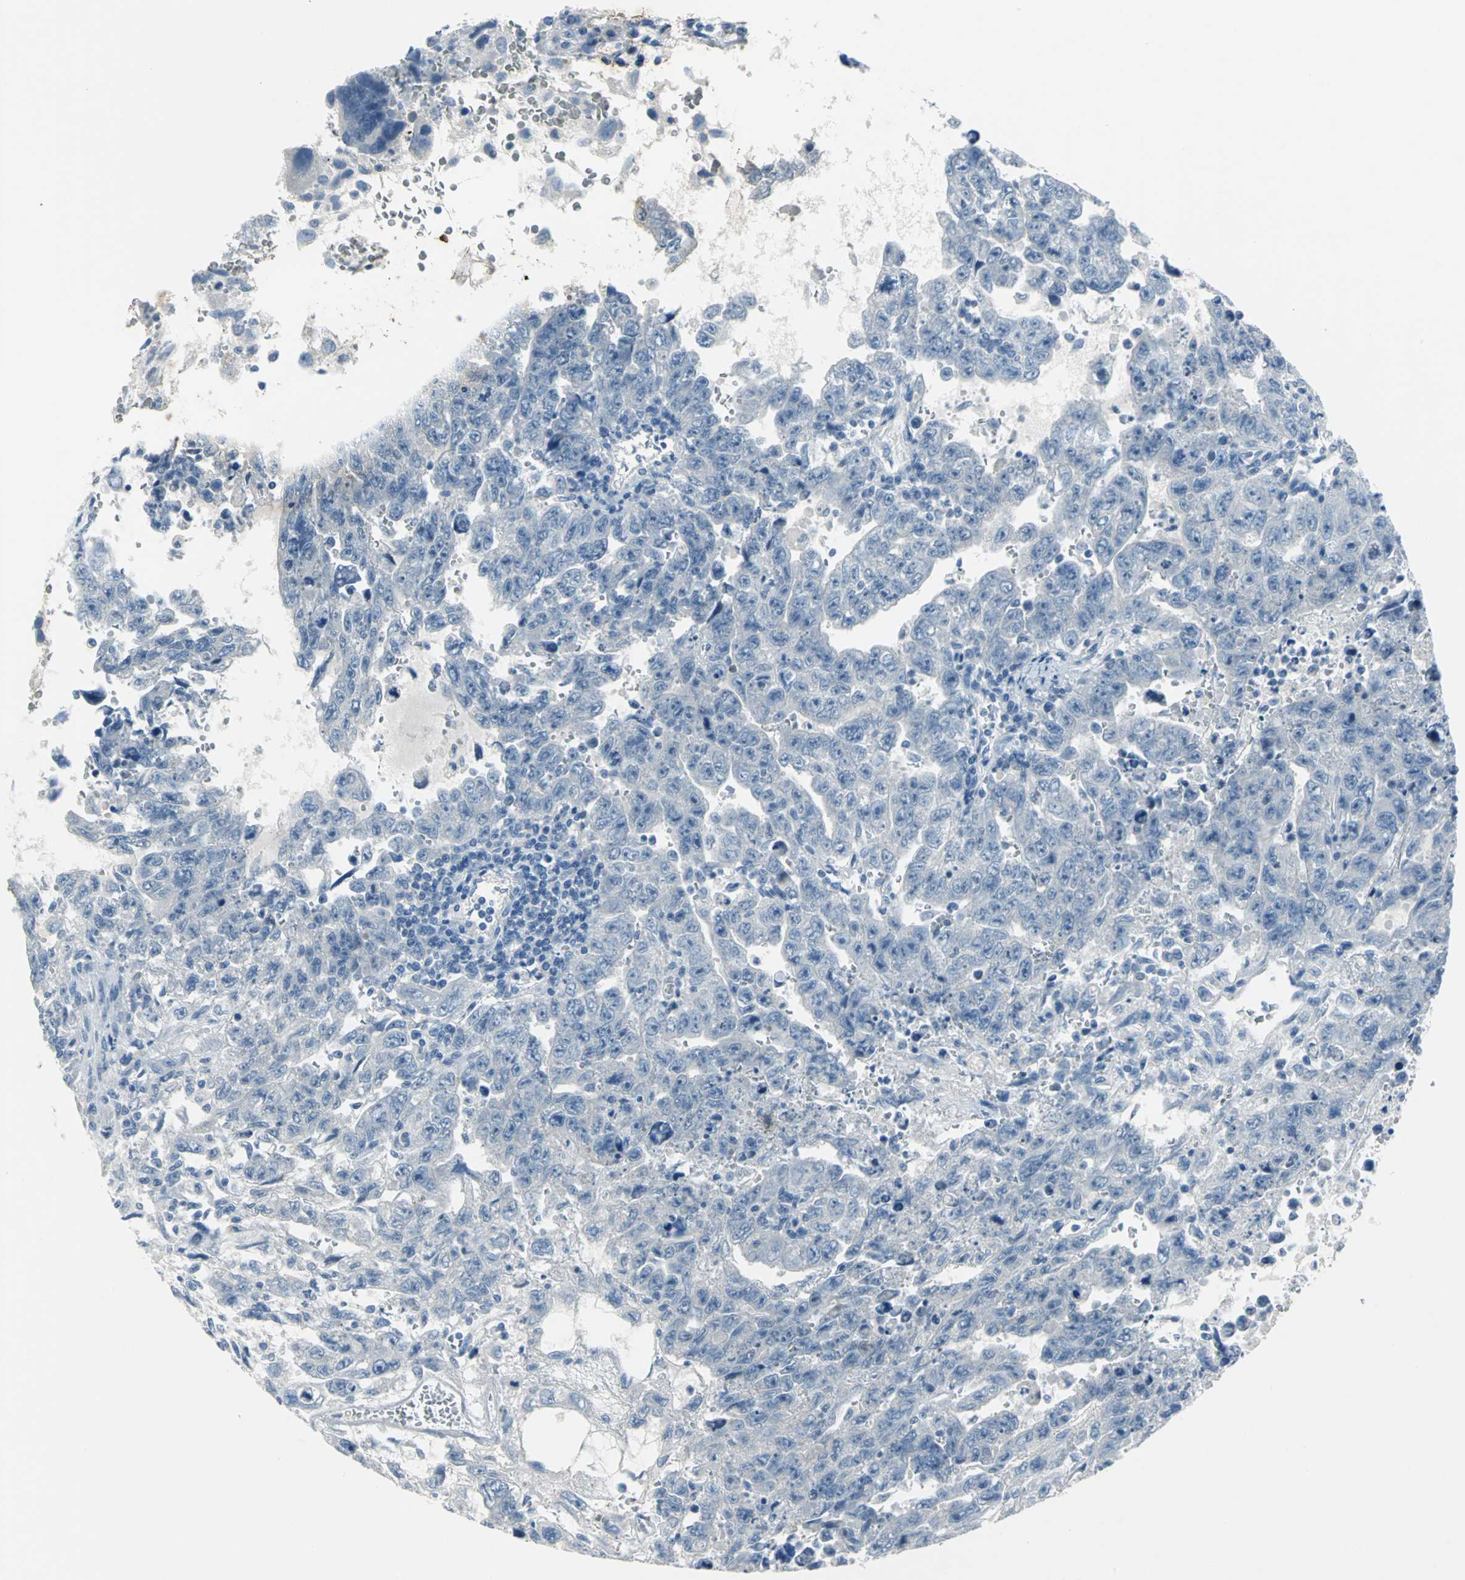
{"staining": {"intensity": "negative", "quantity": "none", "location": "none"}, "tissue": "testis cancer", "cell_type": "Tumor cells", "image_type": "cancer", "snomed": [{"axis": "morphology", "description": "Carcinoma, Embryonal, NOS"}, {"axis": "topography", "description": "Testis"}], "caption": "Testis cancer was stained to show a protein in brown. There is no significant expression in tumor cells. (DAB IHC, high magnification).", "gene": "PTGDS", "patient": {"sex": "male", "age": 28}}